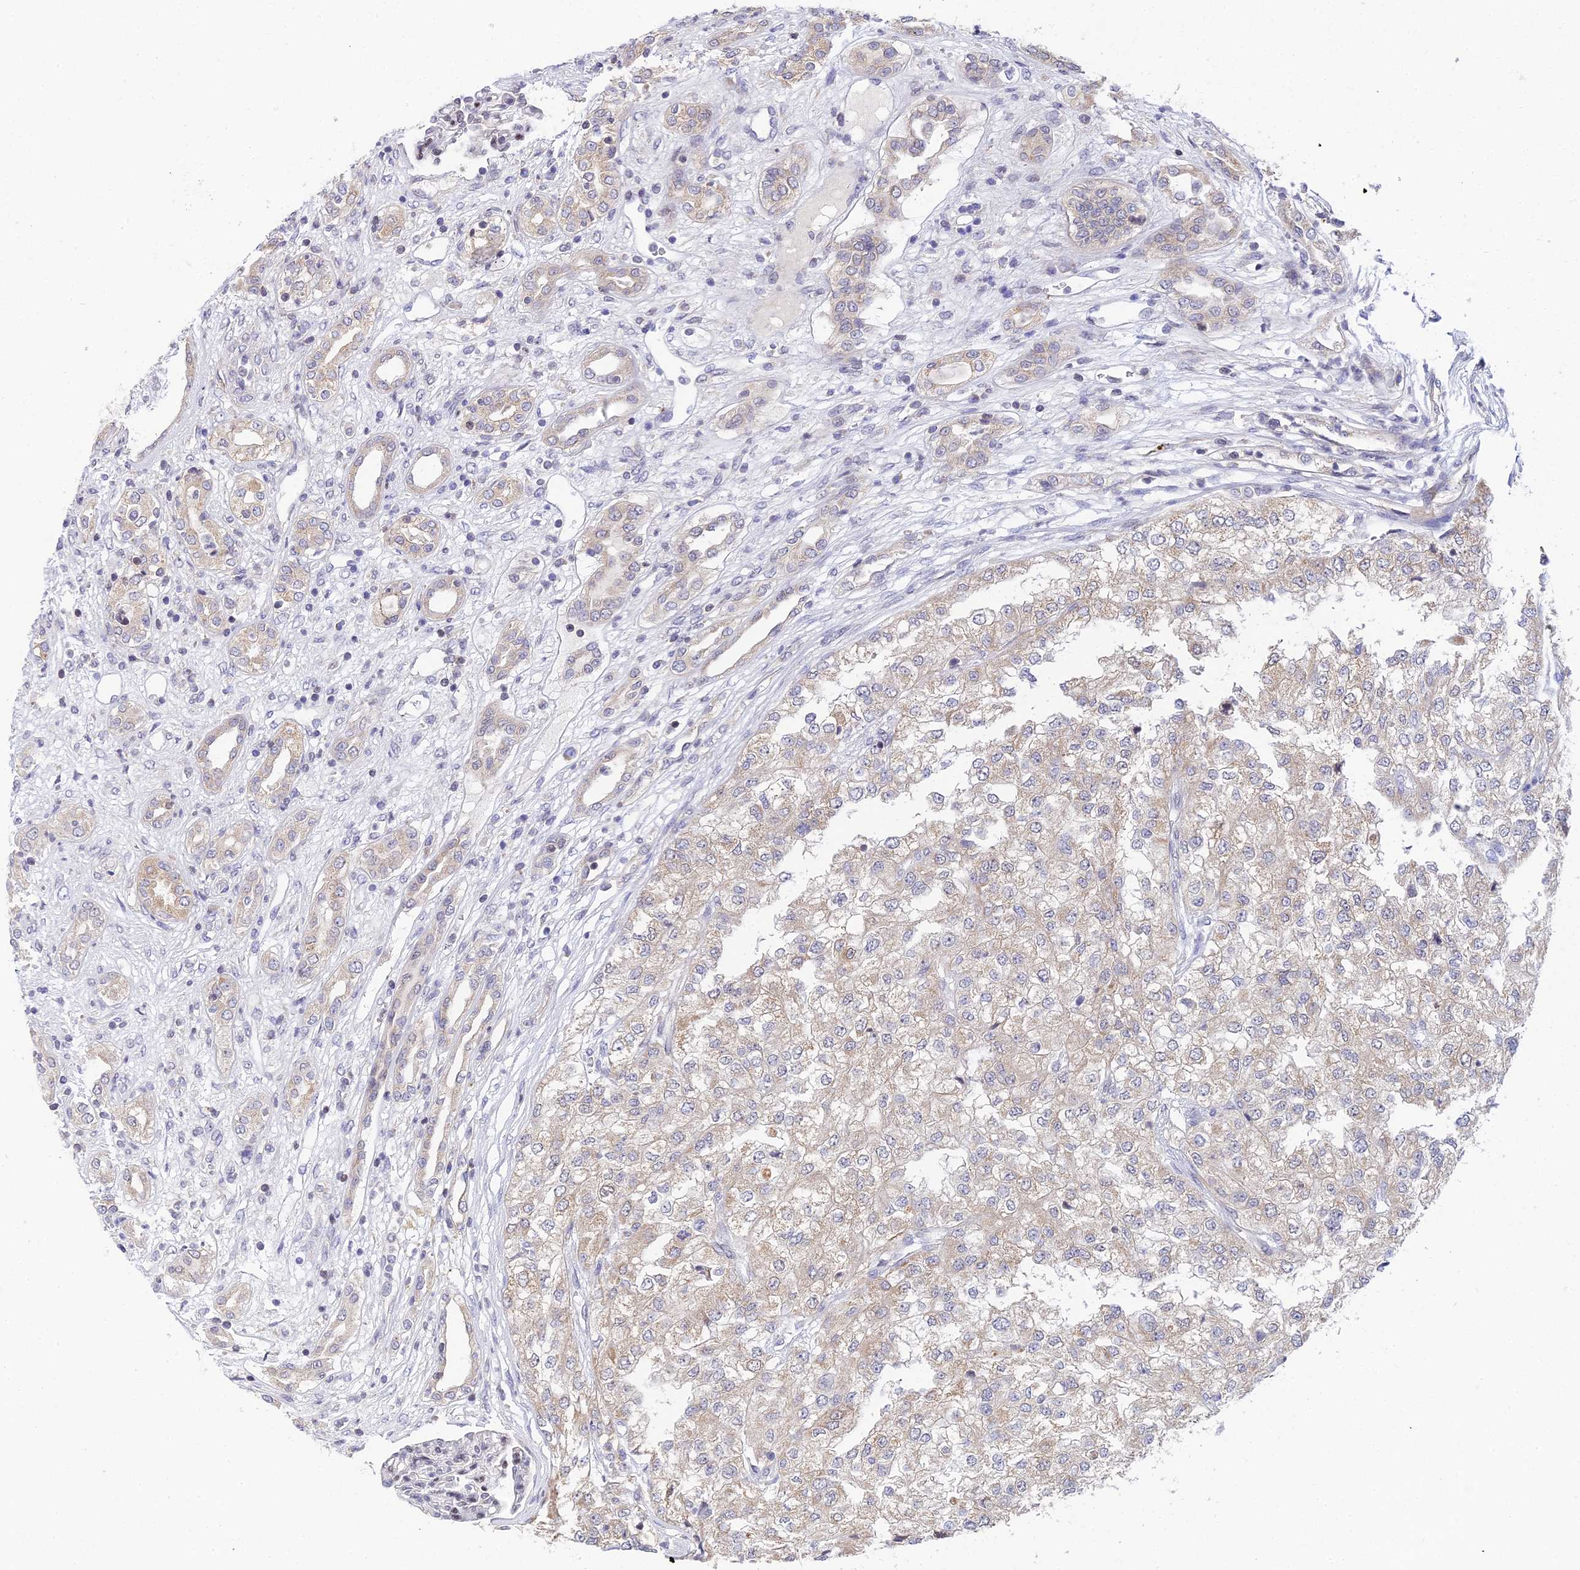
{"staining": {"intensity": "negative", "quantity": "none", "location": "none"}, "tissue": "renal cancer", "cell_type": "Tumor cells", "image_type": "cancer", "snomed": [{"axis": "morphology", "description": "Adenocarcinoma, NOS"}, {"axis": "topography", "description": "Kidney"}], "caption": "Tumor cells are negative for brown protein staining in renal adenocarcinoma.", "gene": "ELOA2", "patient": {"sex": "female", "age": 54}}